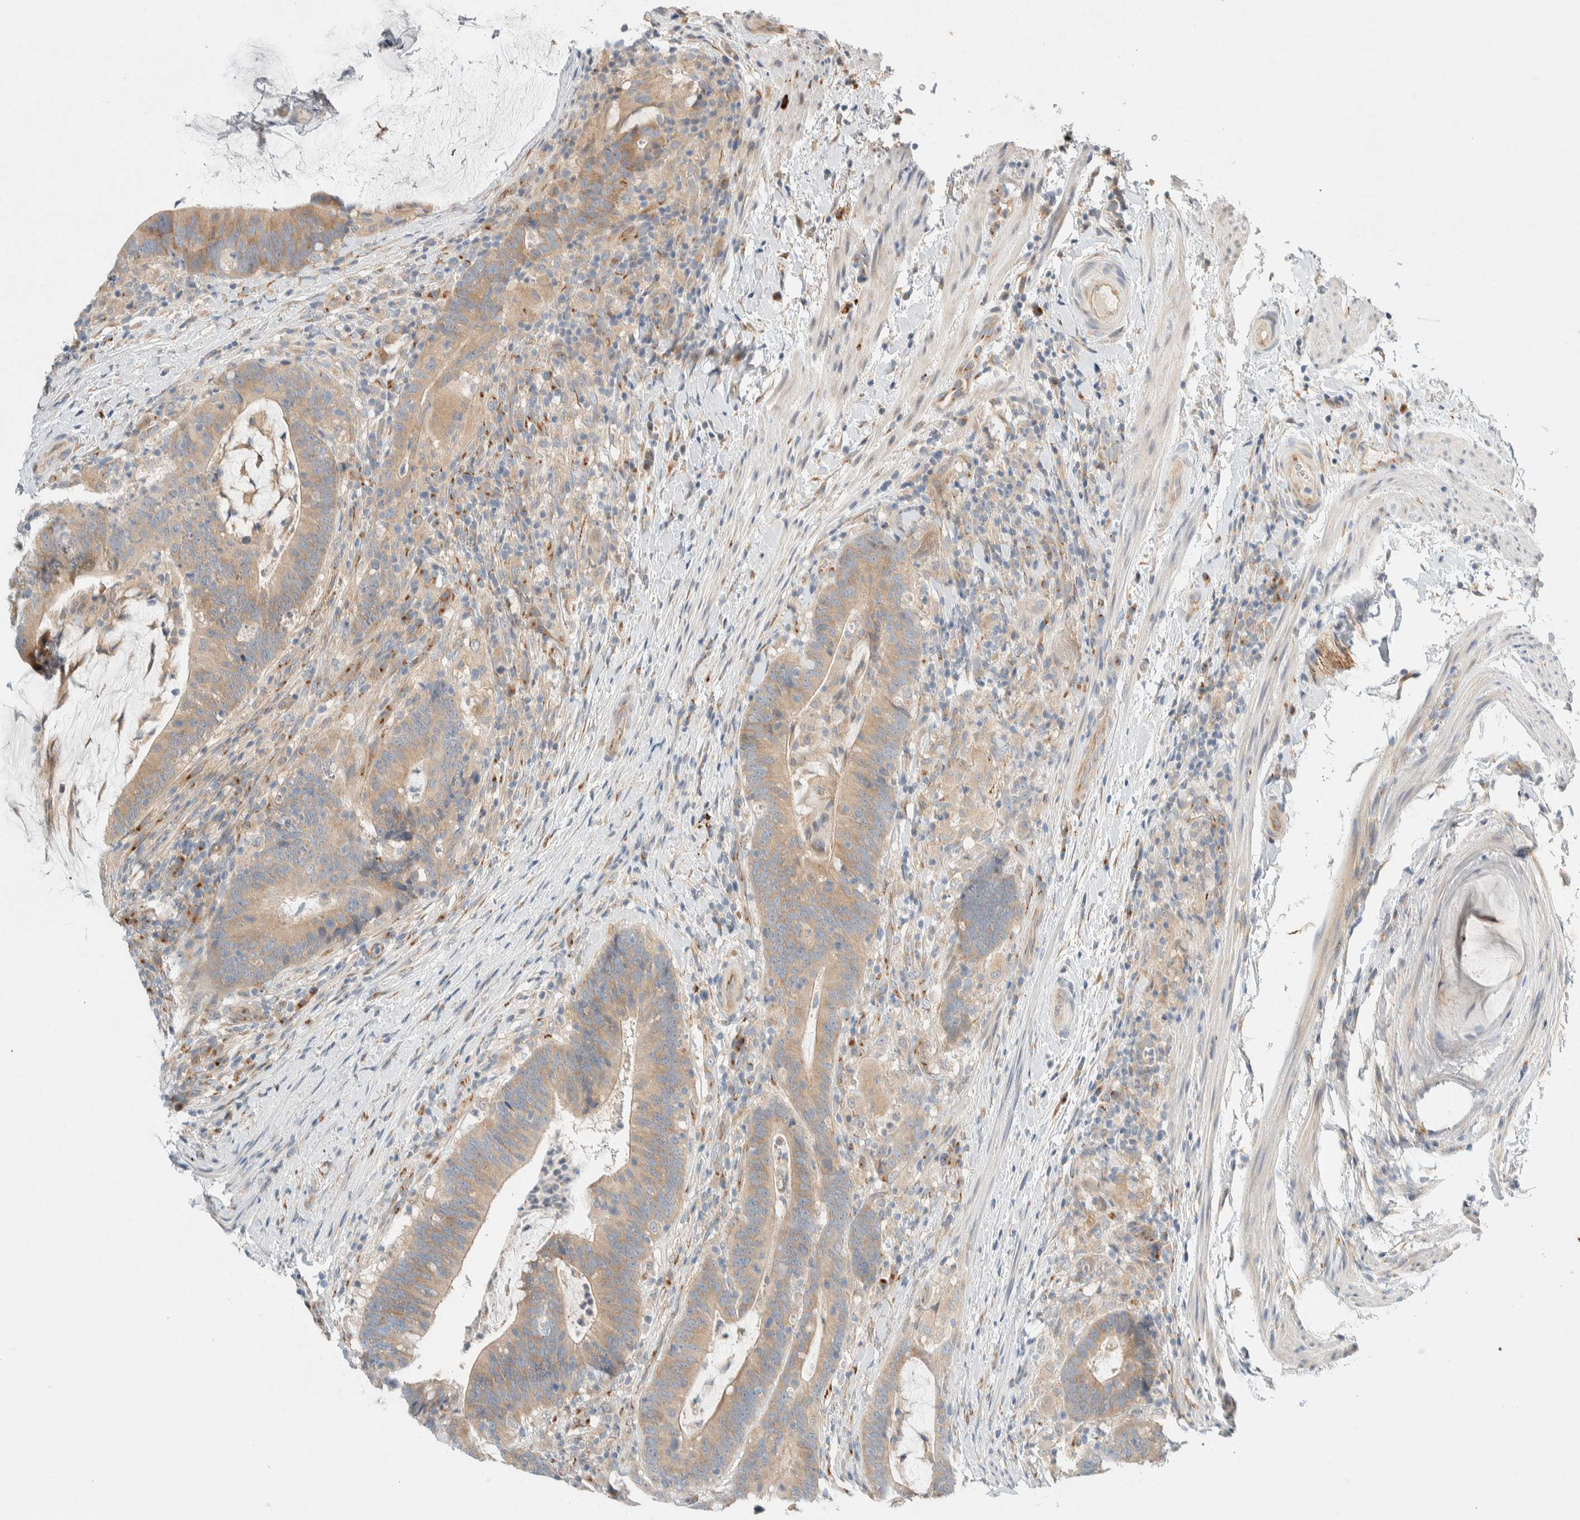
{"staining": {"intensity": "weak", "quantity": ">75%", "location": "cytoplasmic/membranous"}, "tissue": "colorectal cancer", "cell_type": "Tumor cells", "image_type": "cancer", "snomed": [{"axis": "morphology", "description": "Adenocarcinoma, NOS"}, {"axis": "topography", "description": "Colon"}], "caption": "Immunohistochemistry (IHC) micrograph of neoplastic tissue: adenocarcinoma (colorectal) stained using immunohistochemistry exhibits low levels of weak protein expression localized specifically in the cytoplasmic/membranous of tumor cells, appearing as a cytoplasmic/membranous brown color.", "gene": "TMEM184B", "patient": {"sex": "female", "age": 66}}